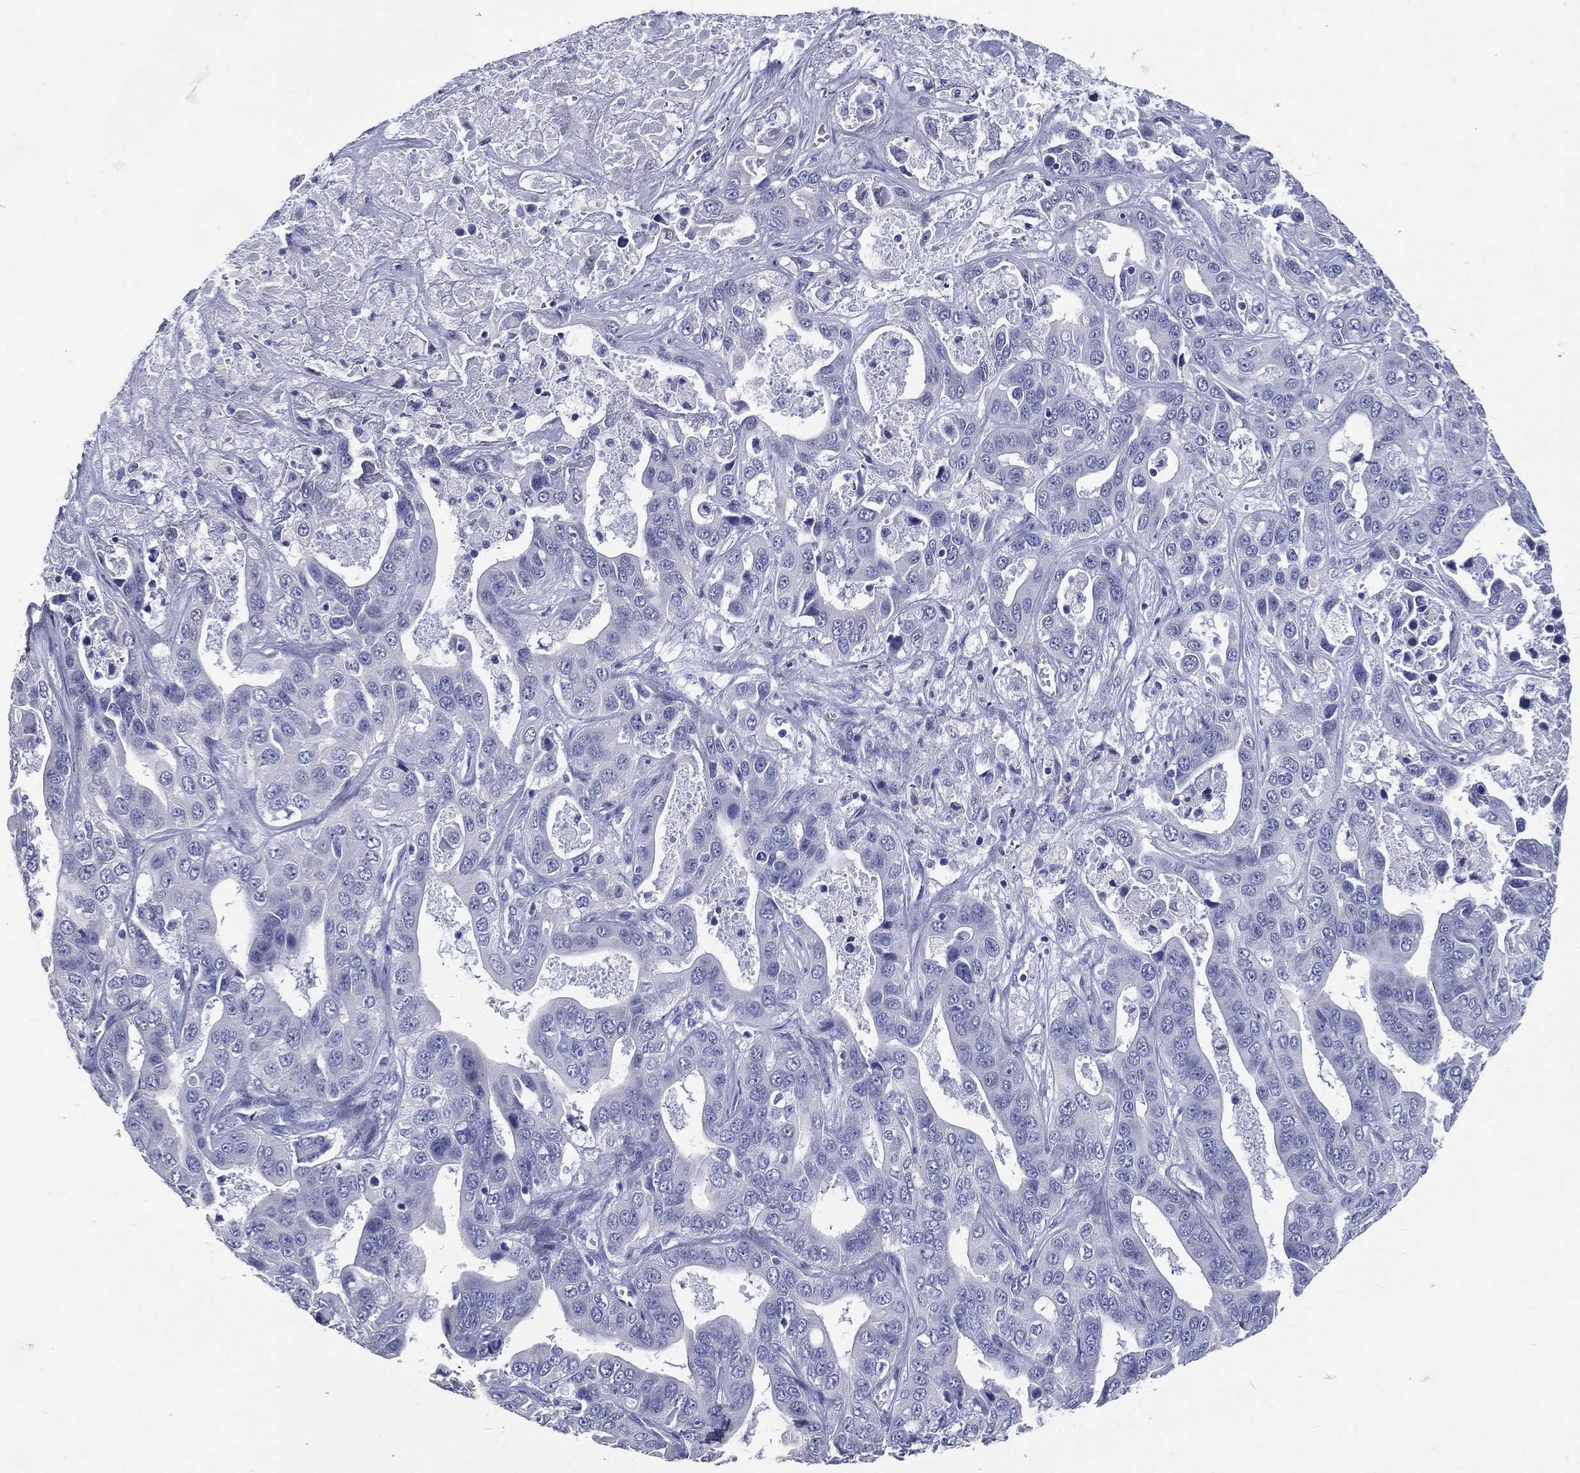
{"staining": {"intensity": "negative", "quantity": "none", "location": "none"}, "tissue": "liver cancer", "cell_type": "Tumor cells", "image_type": "cancer", "snomed": [{"axis": "morphology", "description": "Cholangiocarcinoma"}, {"axis": "topography", "description": "Liver"}], "caption": "Protein analysis of liver cholangiocarcinoma shows no significant expression in tumor cells.", "gene": "RSPH4A", "patient": {"sex": "female", "age": 52}}